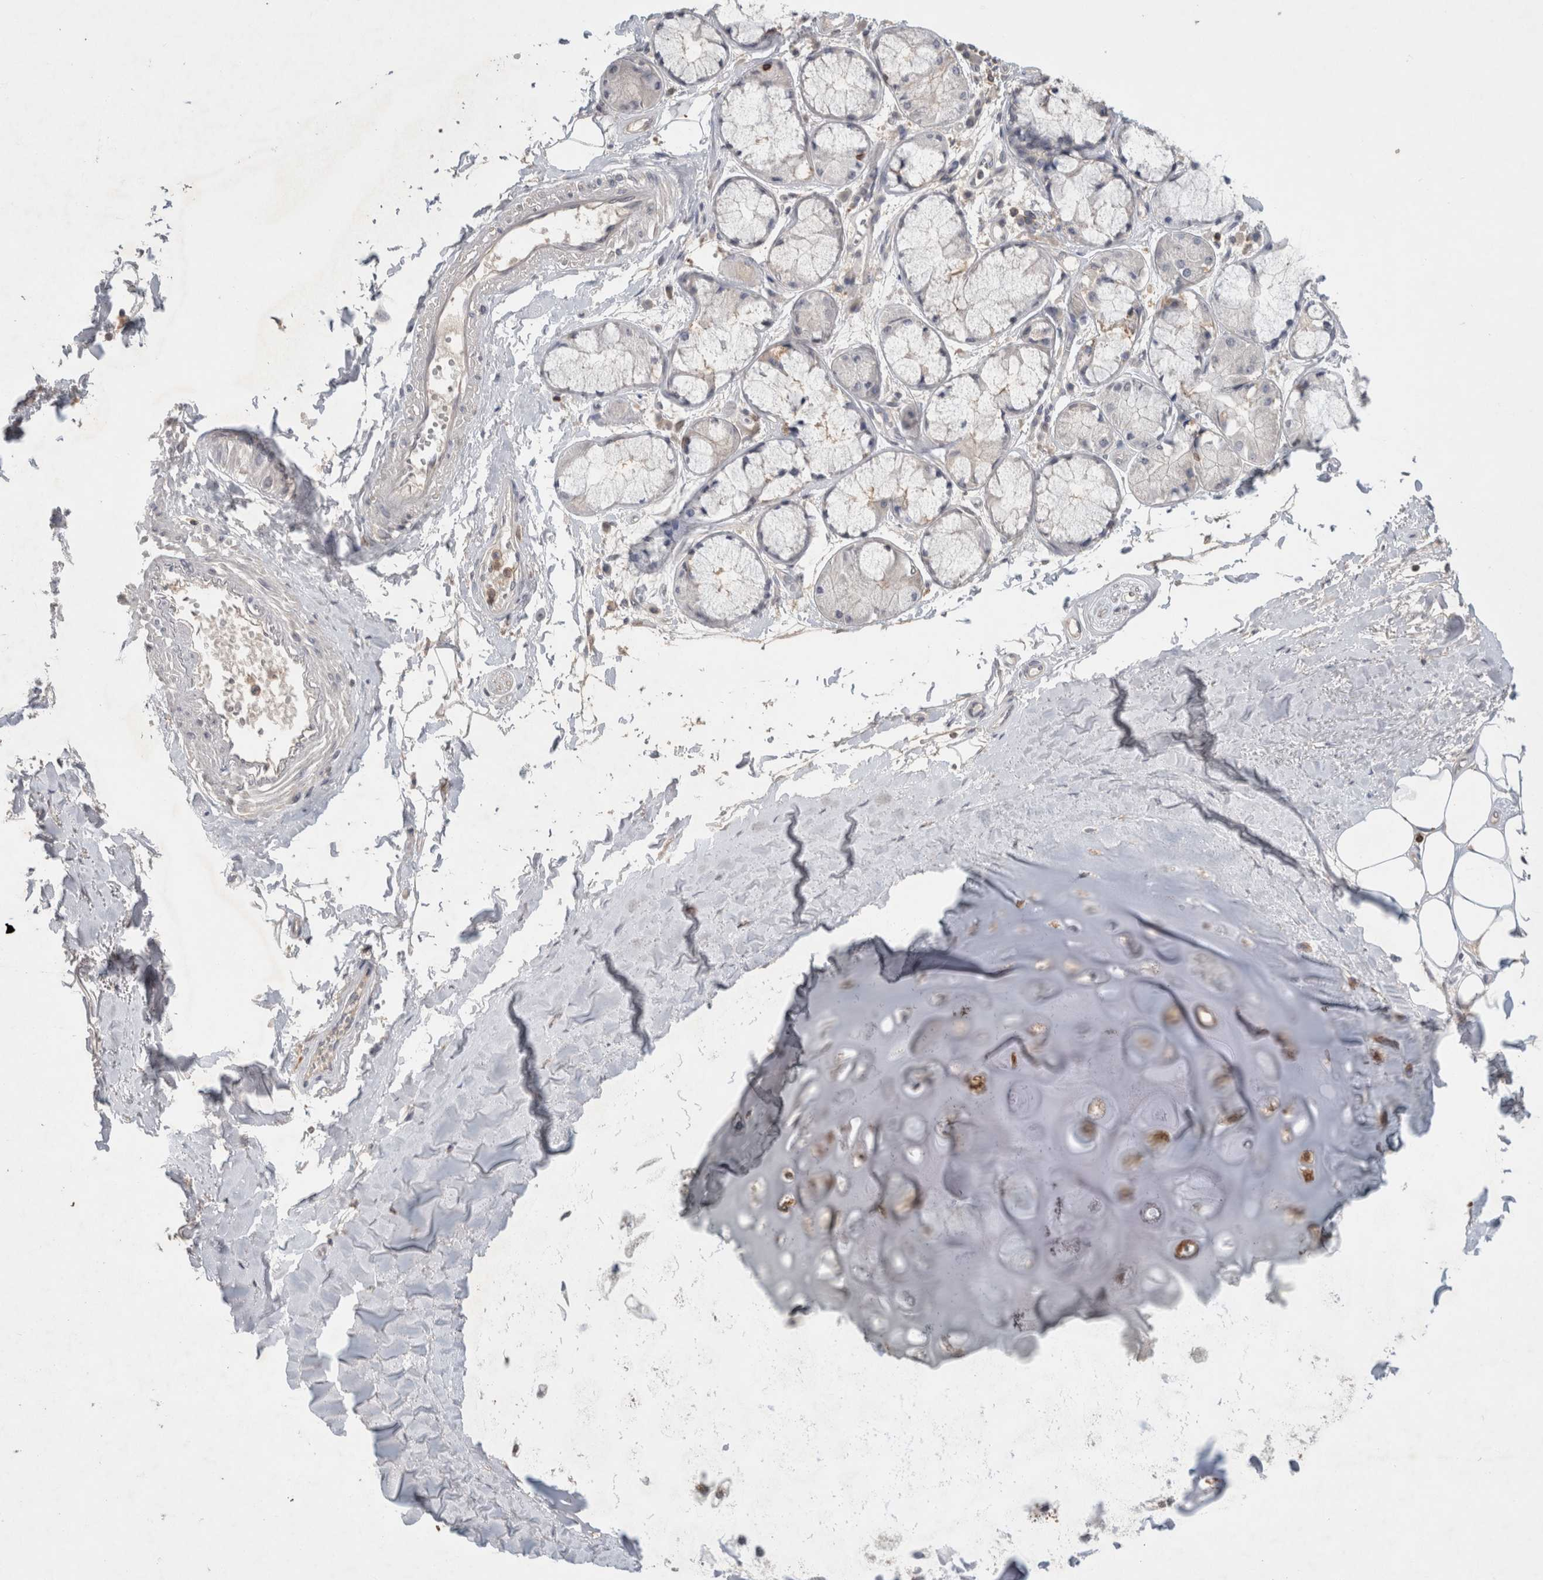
{"staining": {"intensity": "negative", "quantity": "none", "location": "none"}, "tissue": "adipose tissue", "cell_type": "Adipocytes", "image_type": "normal", "snomed": [{"axis": "morphology", "description": "Normal tissue, NOS"}, {"axis": "topography", "description": "Bronchus"}], "caption": "Adipocytes show no significant positivity in unremarkable adipose tissue. (Stains: DAB immunohistochemistry with hematoxylin counter stain, Microscopy: brightfield microscopy at high magnification).", "gene": "GFRA2", "patient": {"sex": "male", "age": 66}}